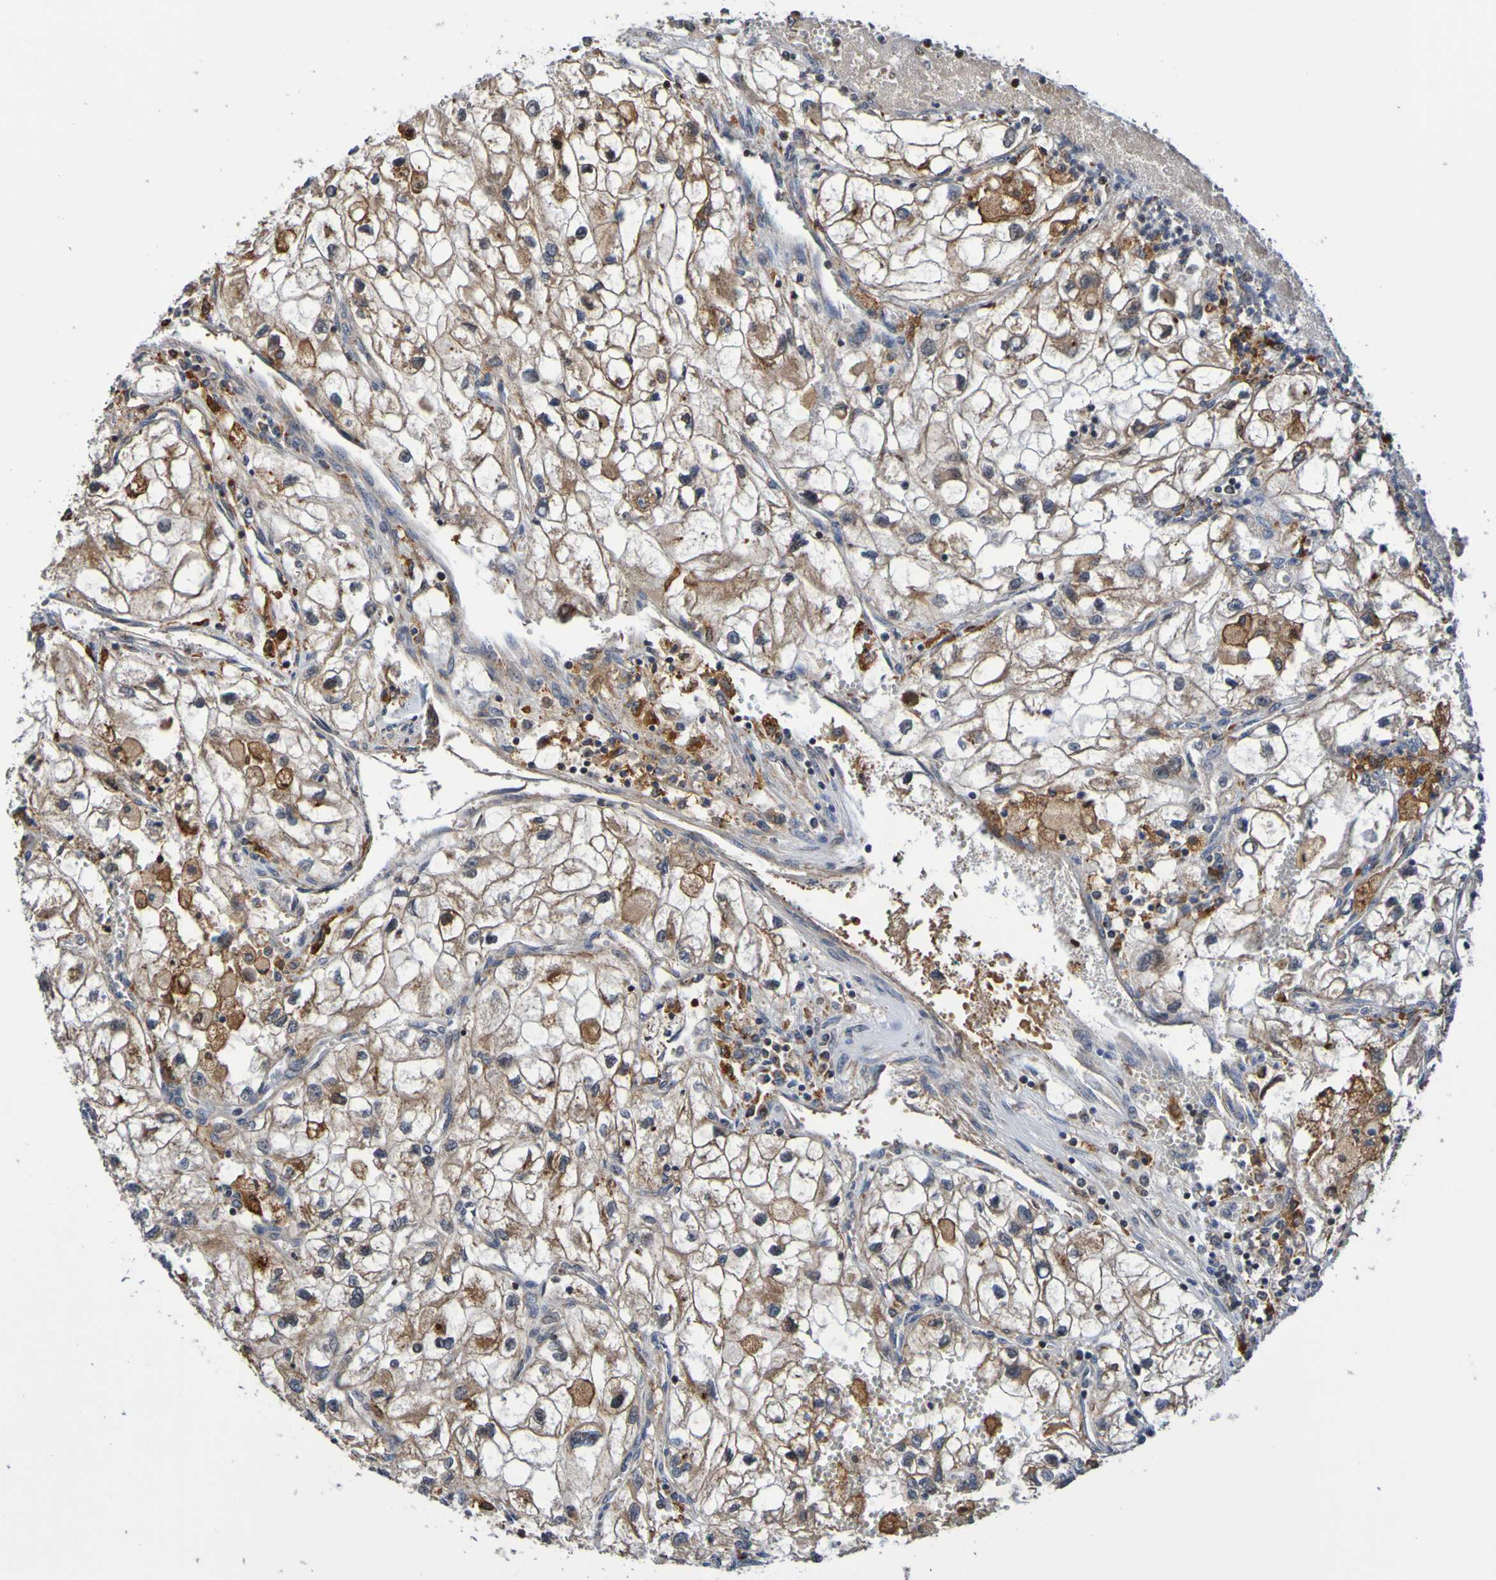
{"staining": {"intensity": "moderate", "quantity": ">75%", "location": "cytoplasmic/membranous"}, "tissue": "renal cancer", "cell_type": "Tumor cells", "image_type": "cancer", "snomed": [{"axis": "morphology", "description": "Adenocarcinoma, NOS"}, {"axis": "topography", "description": "Kidney"}], "caption": "Immunohistochemical staining of human renal cancer displays medium levels of moderate cytoplasmic/membranous protein expression in approximately >75% of tumor cells.", "gene": "AXIN1", "patient": {"sex": "female", "age": 70}}